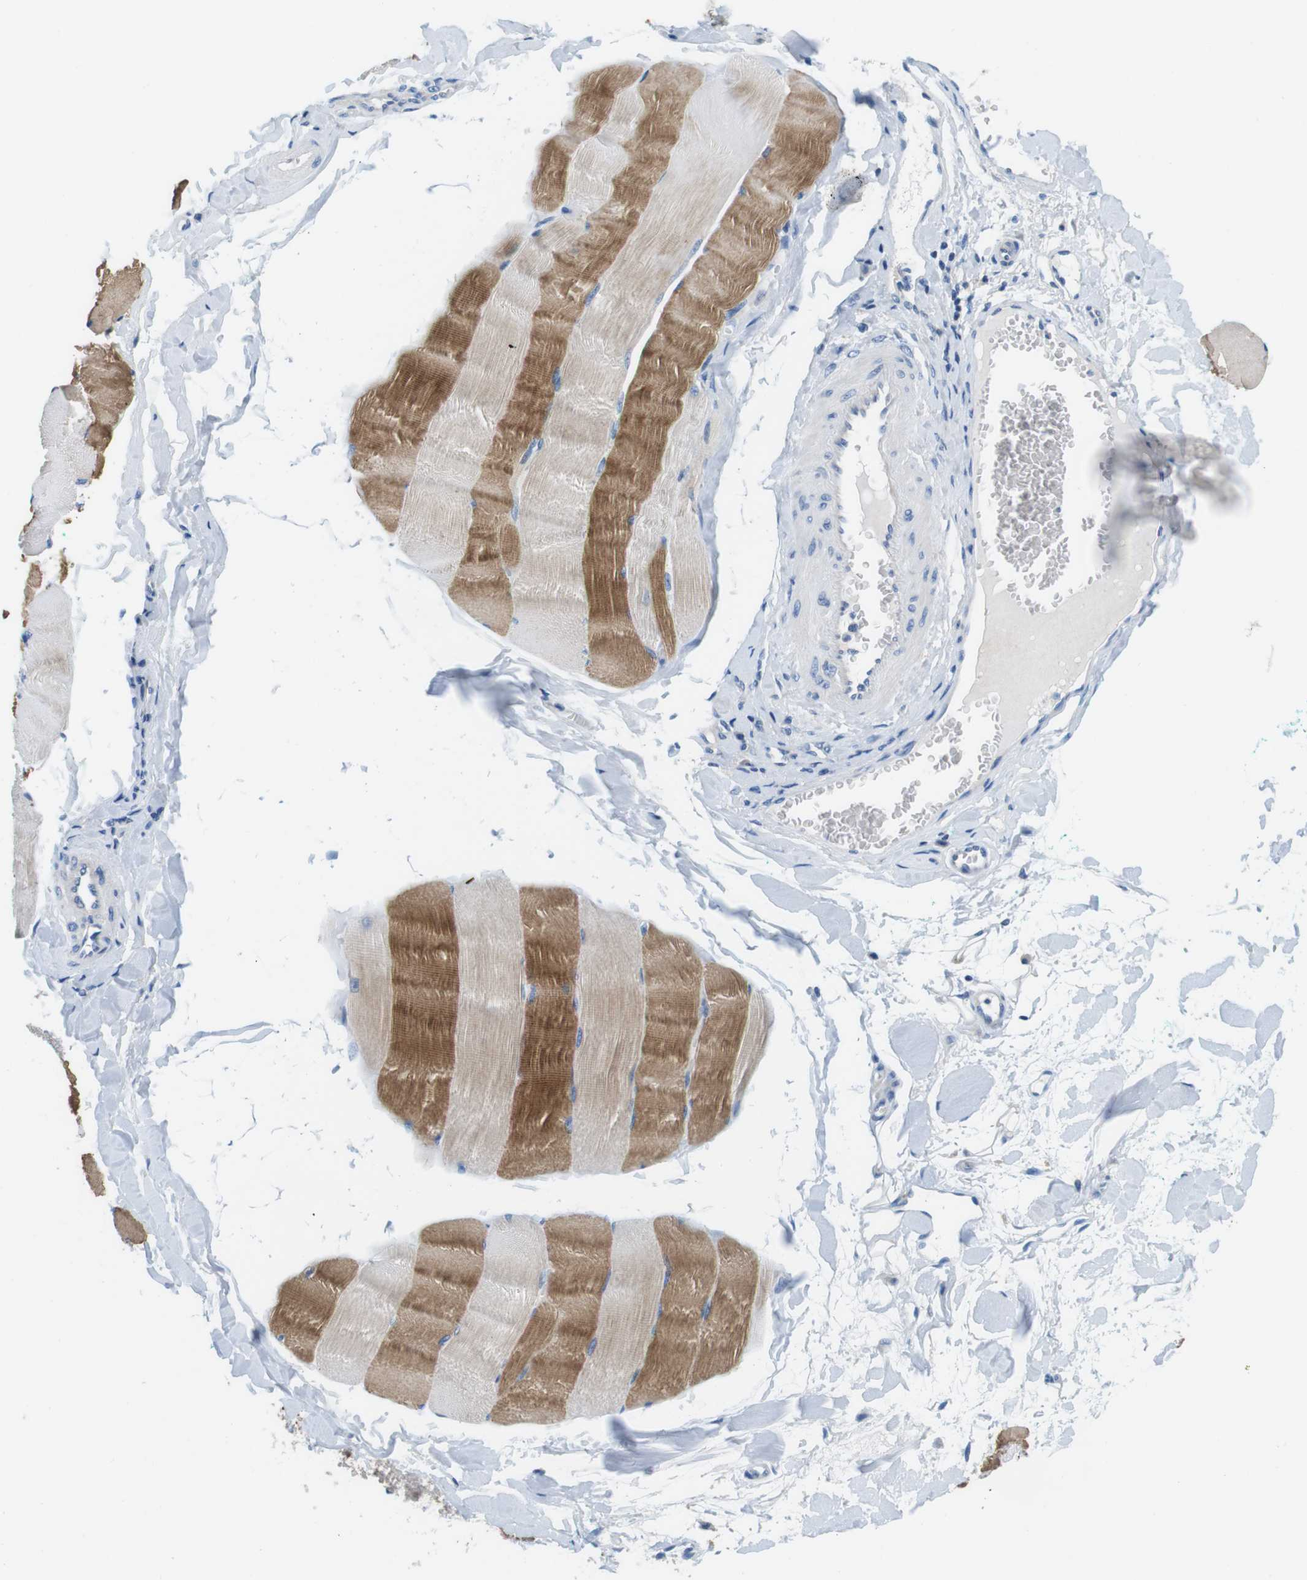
{"staining": {"intensity": "strong", "quantity": "25%-75%", "location": "cytoplasmic/membranous"}, "tissue": "skeletal muscle", "cell_type": "Myocytes", "image_type": "normal", "snomed": [{"axis": "morphology", "description": "Normal tissue, NOS"}, {"axis": "morphology", "description": "Squamous cell carcinoma, NOS"}, {"axis": "topography", "description": "Skeletal muscle"}], "caption": "Protein expression analysis of unremarkable skeletal muscle reveals strong cytoplasmic/membranous staining in approximately 25%-75% of myocytes. (brown staining indicates protein expression, while blue staining denotes nuclei).", "gene": "DENND4C", "patient": {"sex": "male", "age": 51}}